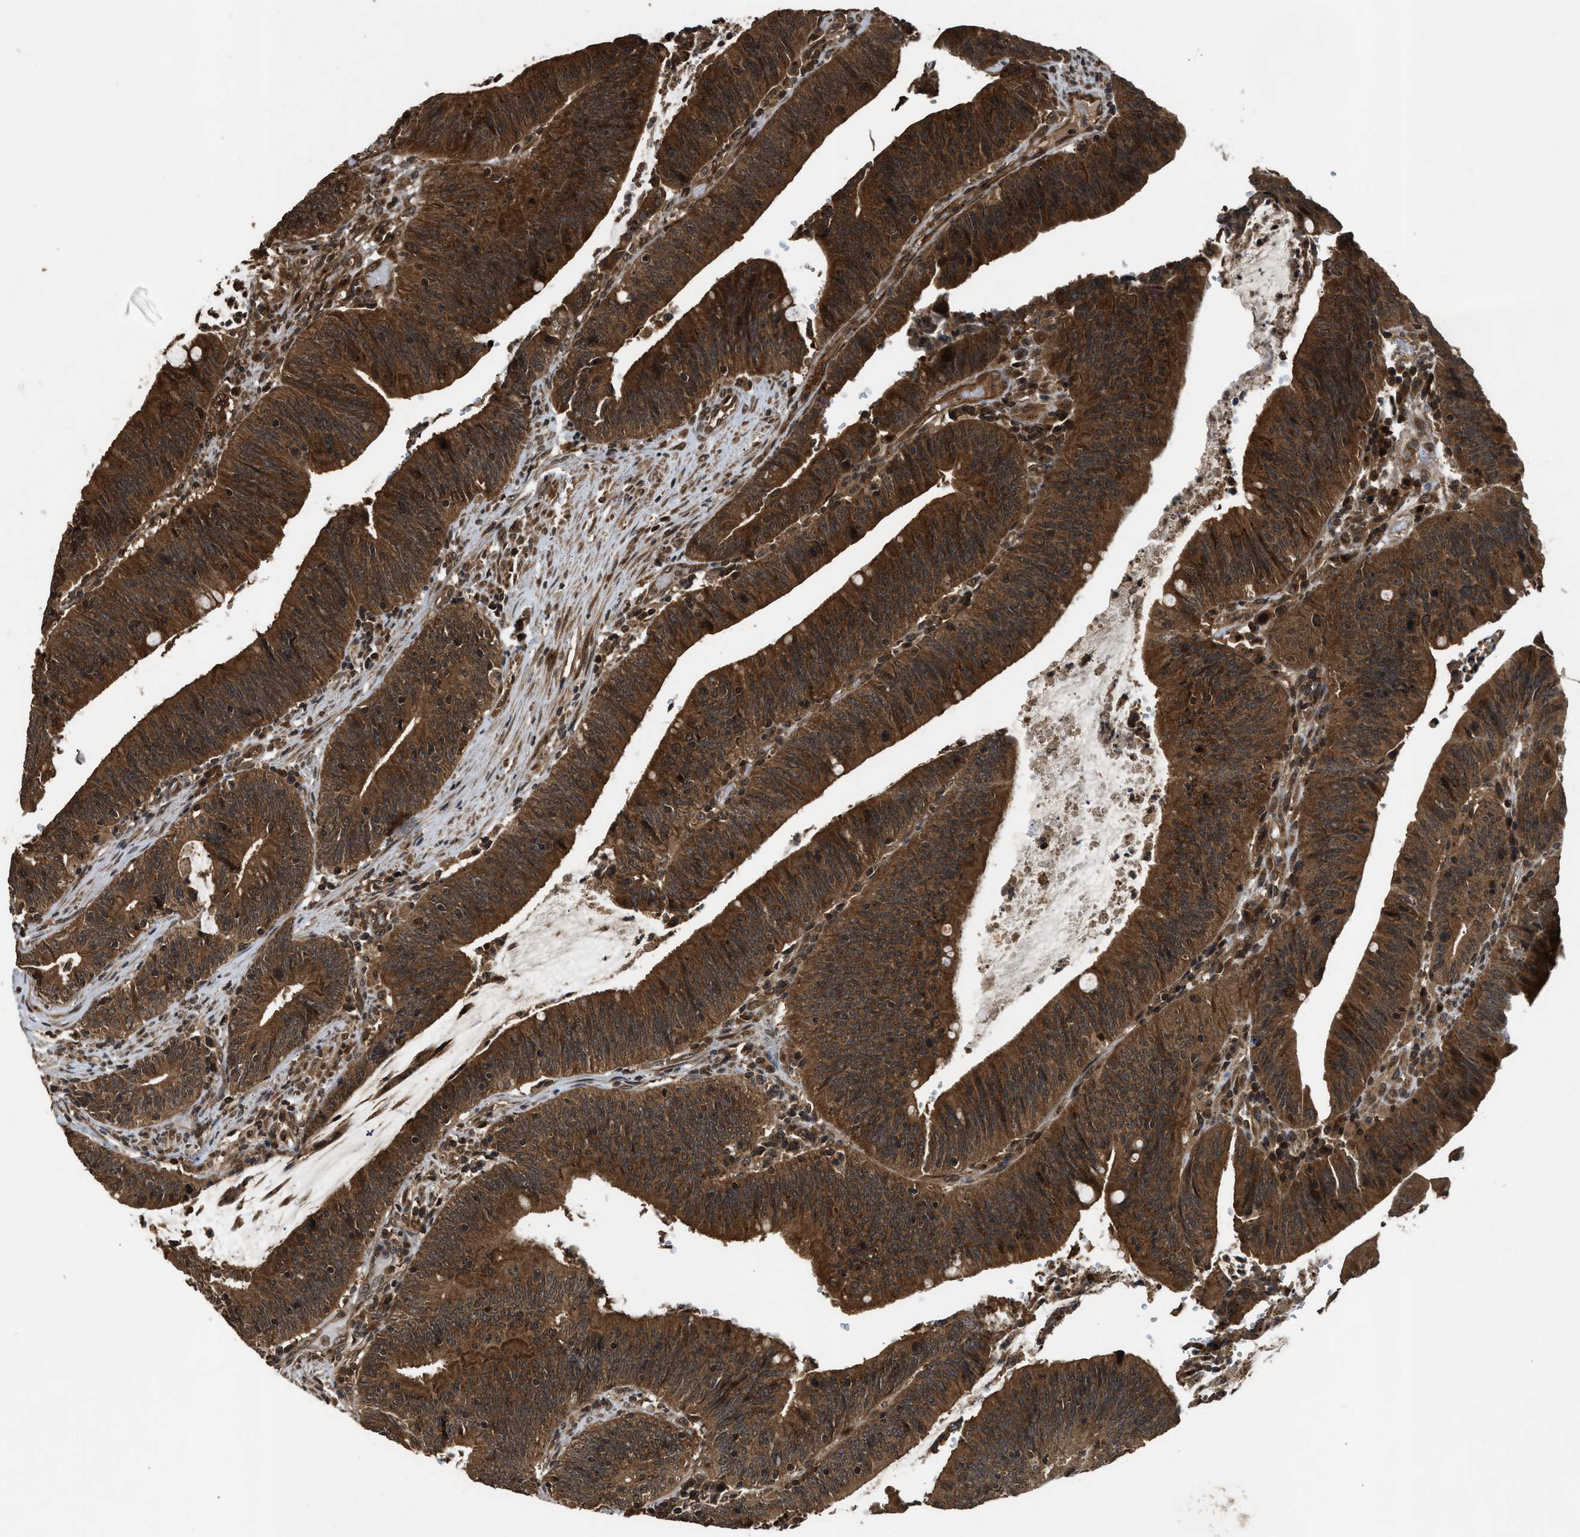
{"staining": {"intensity": "strong", "quantity": ">75%", "location": "cytoplasmic/membranous"}, "tissue": "colorectal cancer", "cell_type": "Tumor cells", "image_type": "cancer", "snomed": [{"axis": "morphology", "description": "Normal tissue, NOS"}, {"axis": "morphology", "description": "Adenocarcinoma, NOS"}, {"axis": "topography", "description": "Rectum"}], "caption": "Colorectal adenocarcinoma tissue reveals strong cytoplasmic/membranous staining in approximately >75% of tumor cells", "gene": "RPS6KB1", "patient": {"sex": "female", "age": 66}}